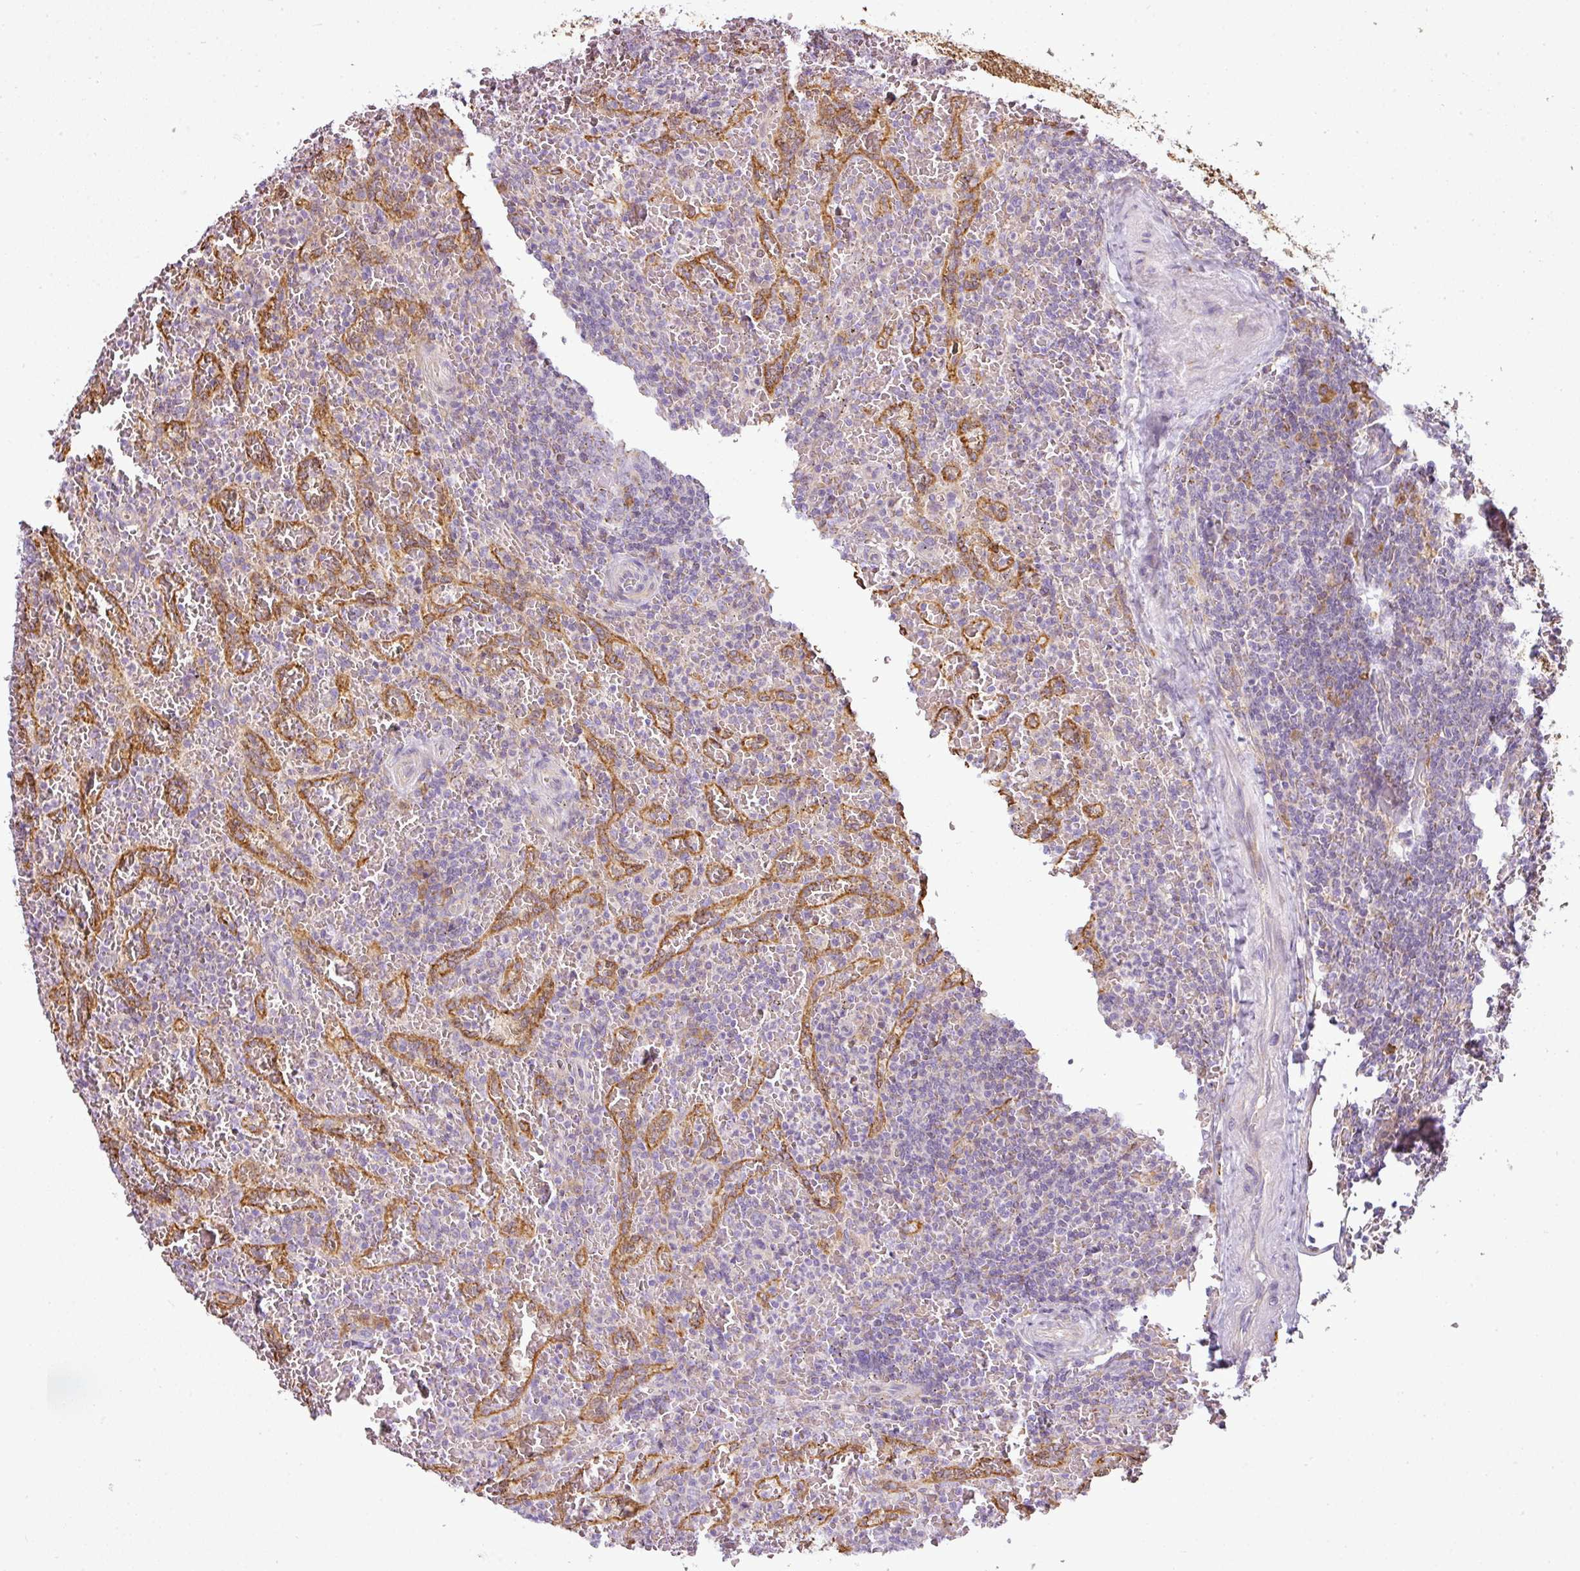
{"staining": {"intensity": "negative", "quantity": "none", "location": "none"}, "tissue": "lymphoma", "cell_type": "Tumor cells", "image_type": "cancer", "snomed": [{"axis": "morphology", "description": "Malignant lymphoma, non-Hodgkin's type, Low grade"}, {"axis": "topography", "description": "Spleen"}], "caption": "The micrograph displays no staining of tumor cells in lymphoma.", "gene": "ANKRD18A", "patient": {"sex": "female", "age": 64}}